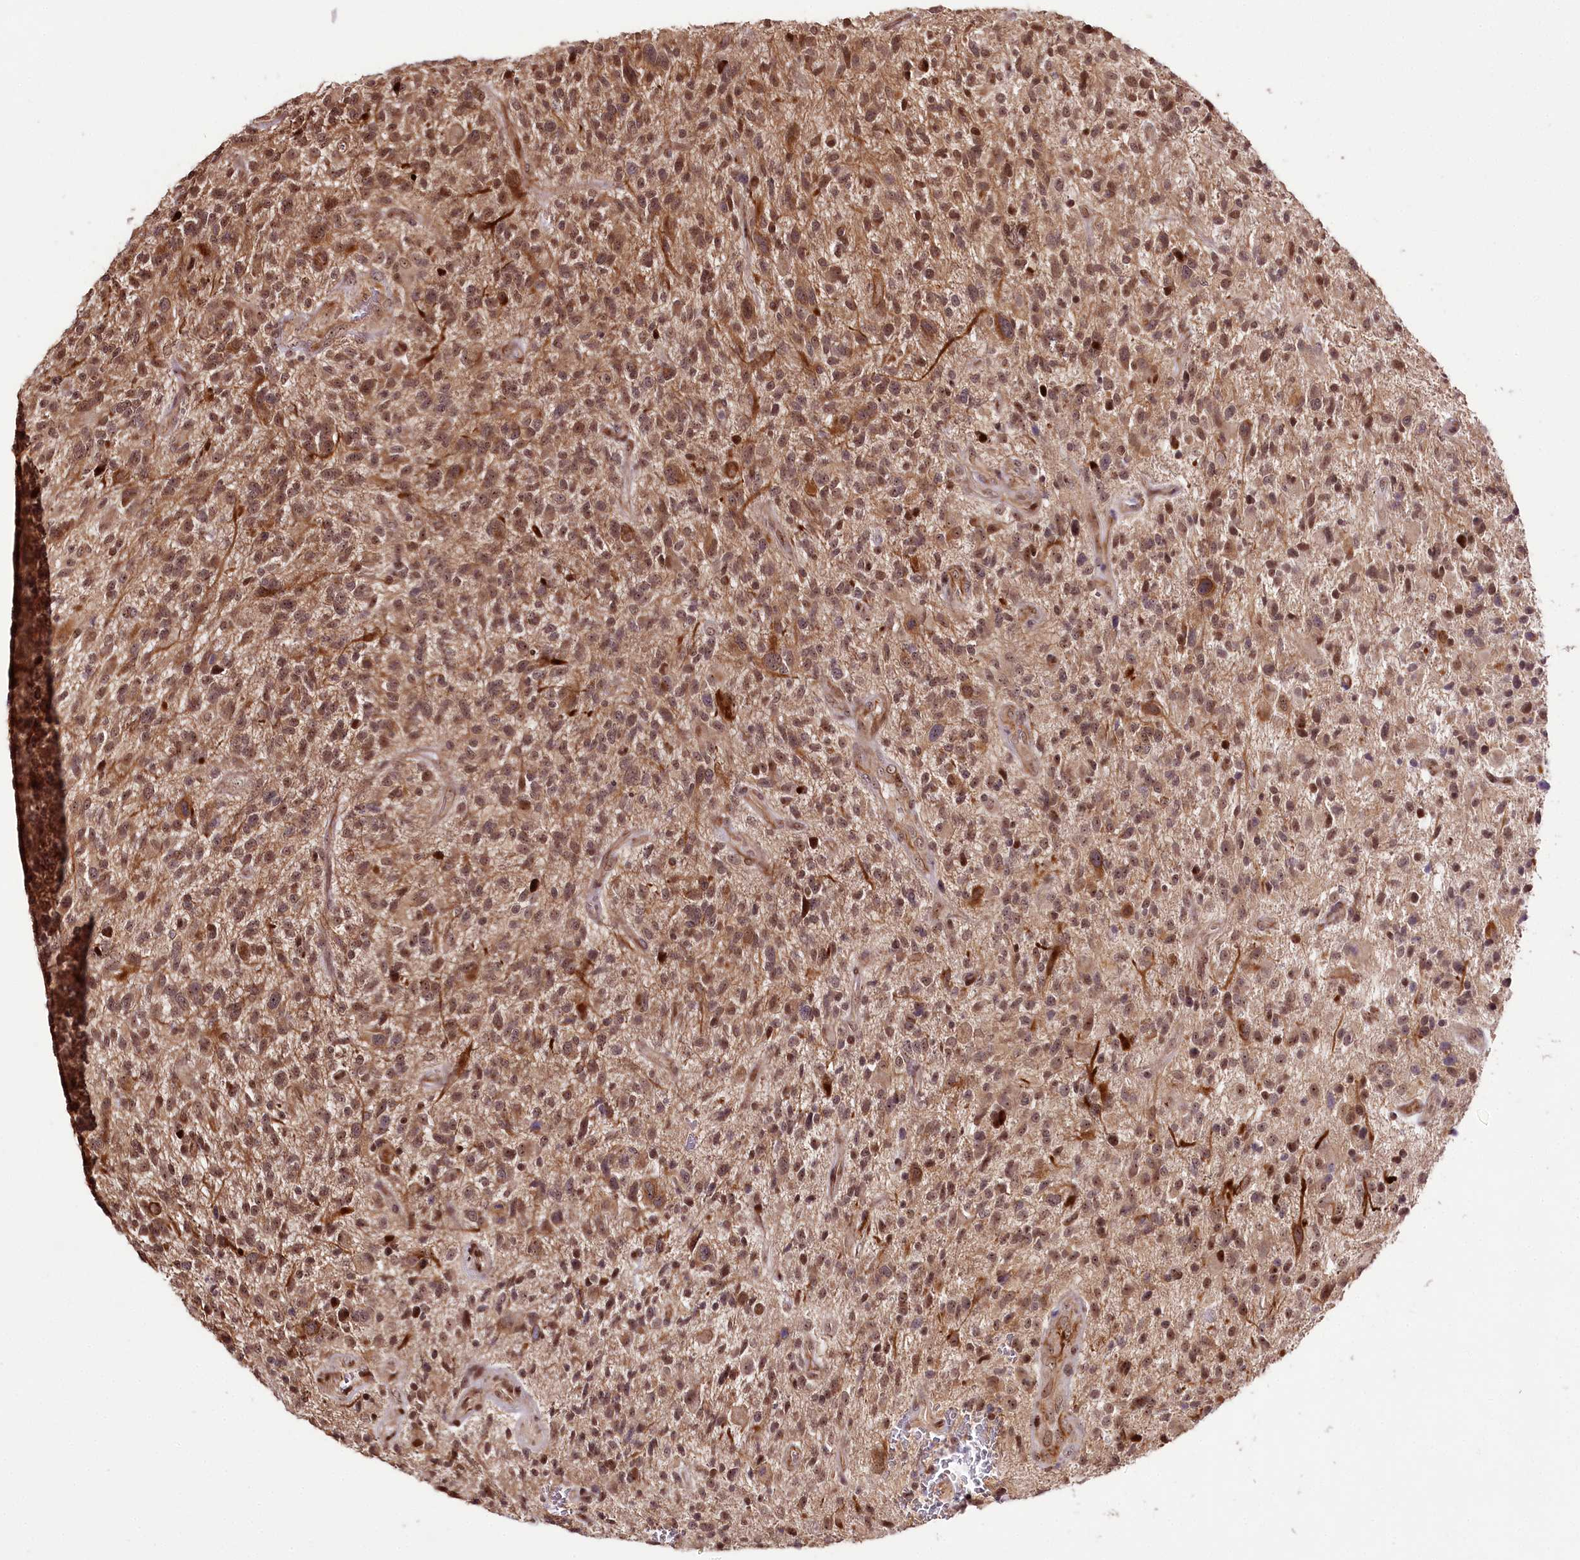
{"staining": {"intensity": "moderate", "quantity": ">75%", "location": "cytoplasmic/membranous,nuclear"}, "tissue": "glioma", "cell_type": "Tumor cells", "image_type": "cancer", "snomed": [{"axis": "morphology", "description": "Glioma, malignant, High grade"}, {"axis": "topography", "description": "Brain"}], "caption": "A high-resolution photomicrograph shows IHC staining of glioma, which exhibits moderate cytoplasmic/membranous and nuclear positivity in about >75% of tumor cells.", "gene": "DMP1", "patient": {"sex": "male", "age": 47}}